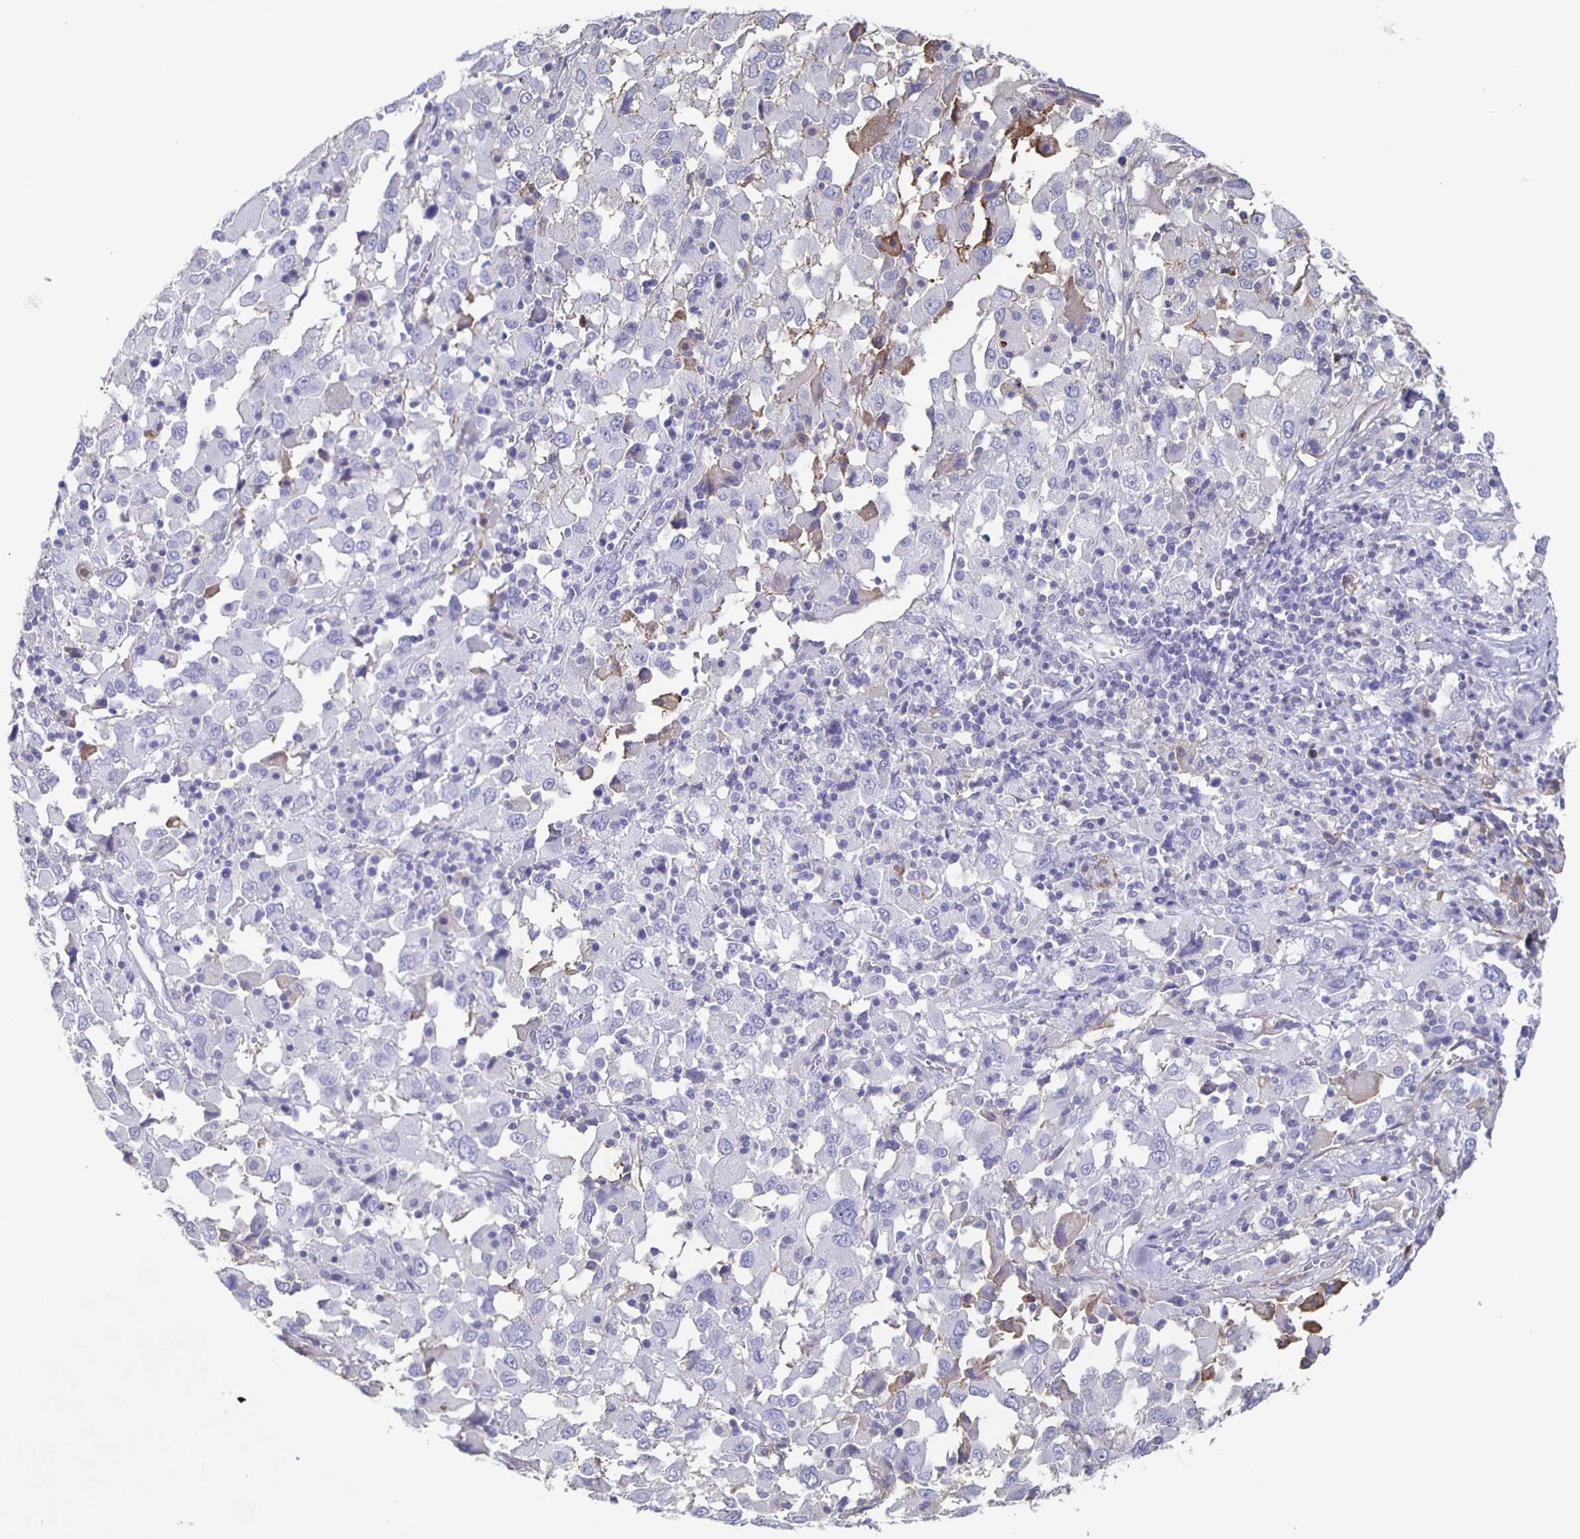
{"staining": {"intensity": "negative", "quantity": "none", "location": "none"}, "tissue": "melanoma", "cell_type": "Tumor cells", "image_type": "cancer", "snomed": [{"axis": "morphology", "description": "Malignant melanoma, Metastatic site"}, {"axis": "topography", "description": "Soft tissue"}], "caption": "There is no significant staining in tumor cells of malignant melanoma (metastatic site). (Immunohistochemistry (ihc), brightfield microscopy, high magnification).", "gene": "FGA", "patient": {"sex": "male", "age": 50}}